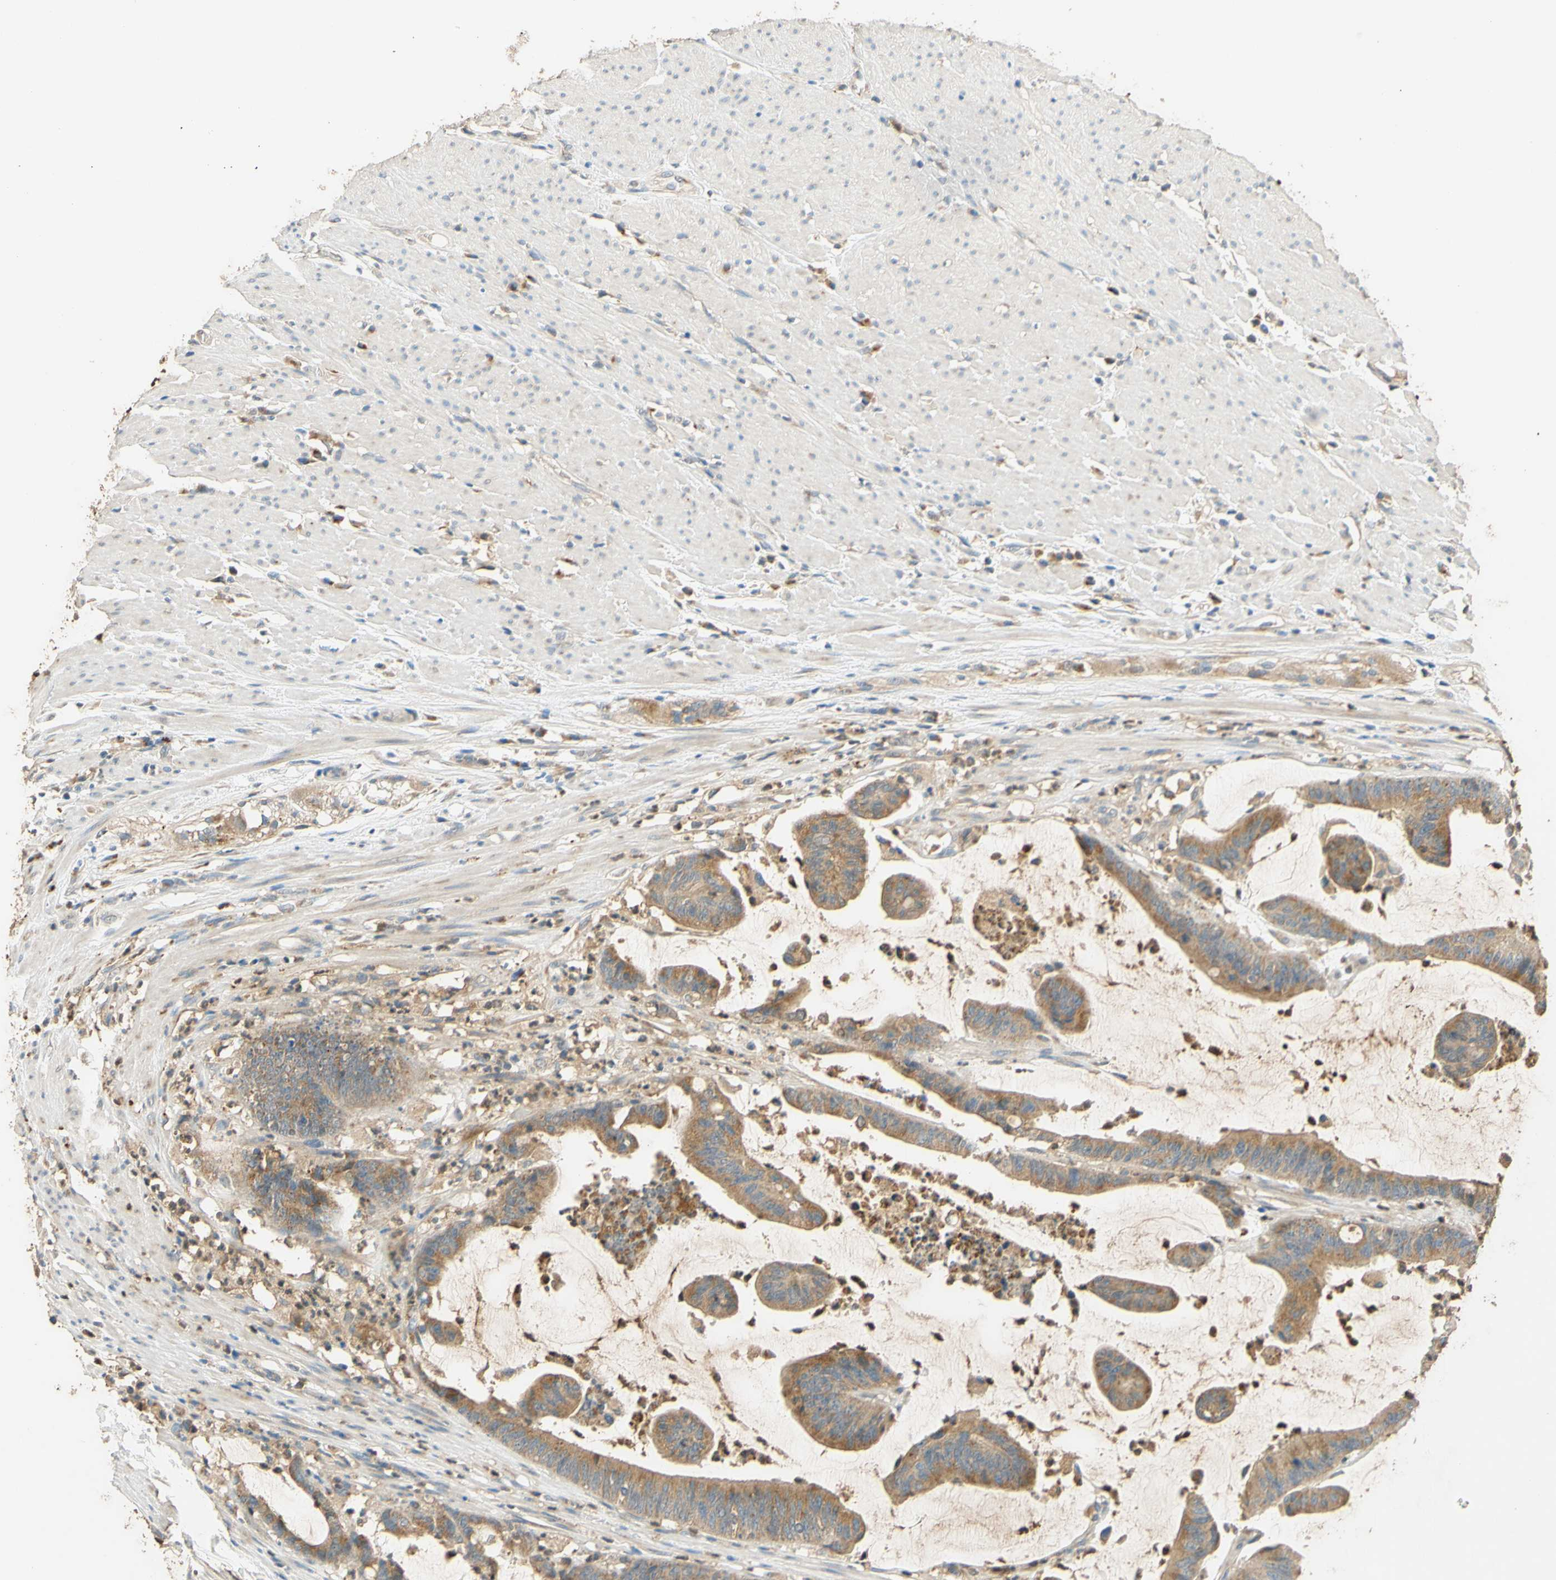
{"staining": {"intensity": "moderate", "quantity": ">75%", "location": "cytoplasmic/membranous"}, "tissue": "colorectal cancer", "cell_type": "Tumor cells", "image_type": "cancer", "snomed": [{"axis": "morphology", "description": "Adenocarcinoma, NOS"}, {"axis": "topography", "description": "Rectum"}], "caption": "Colorectal cancer (adenocarcinoma) stained with DAB immunohistochemistry (IHC) displays medium levels of moderate cytoplasmic/membranous staining in approximately >75% of tumor cells.", "gene": "ENTREP2", "patient": {"sex": "female", "age": 66}}